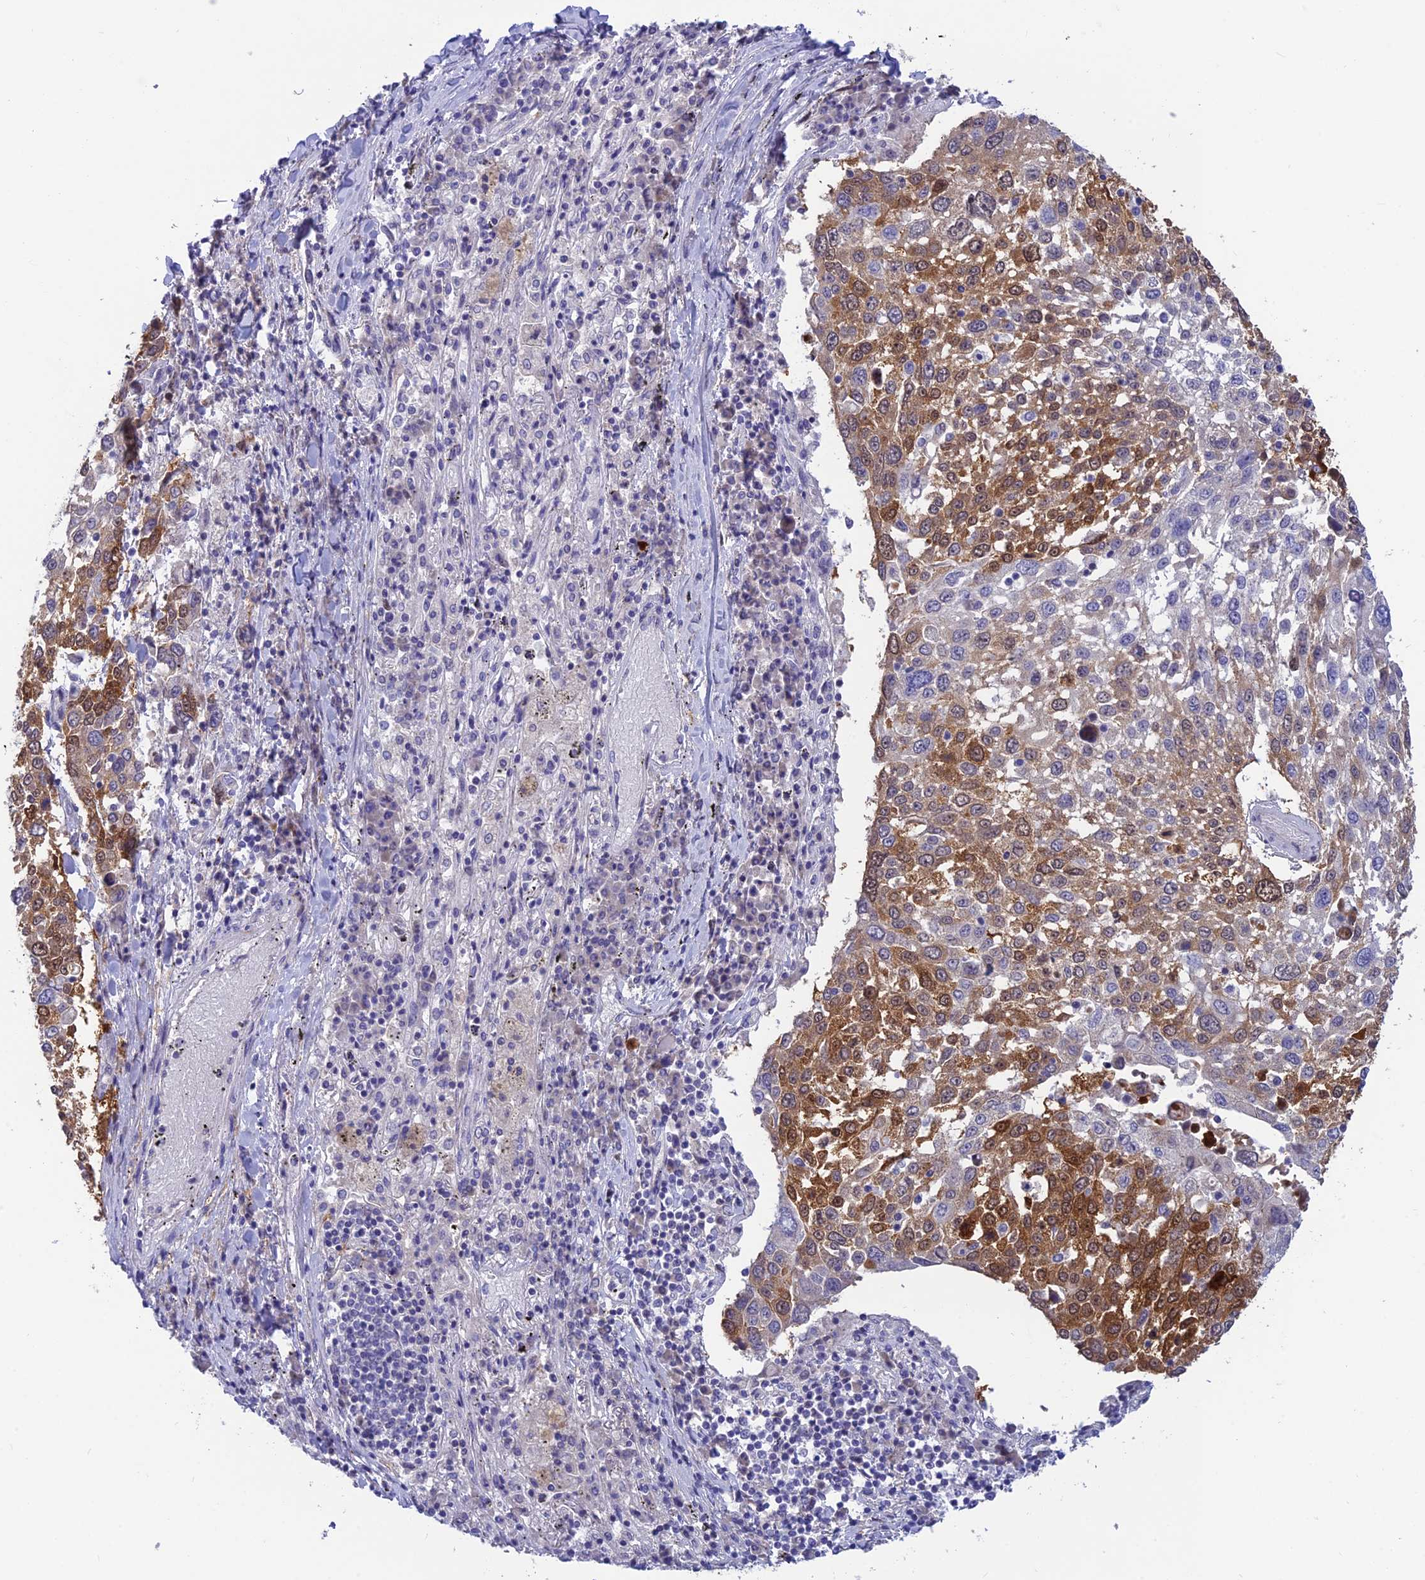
{"staining": {"intensity": "moderate", "quantity": "25%-75%", "location": "cytoplasmic/membranous,nuclear"}, "tissue": "lung cancer", "cell_type": "Tumor cells", "image_type": "cancer", "snomed": [{"axis": "morphology", "description": "Squamous cell carcinoma, NOS"}, {"axis": "topography", "description": "Lung"}], "caption": "Human squamous cell carcinoma (lung) stained with a protein marker reveals moderate staining in tumor cells.", "gene": "XPO7", "patient": {"sex": "male", "age": 65}}